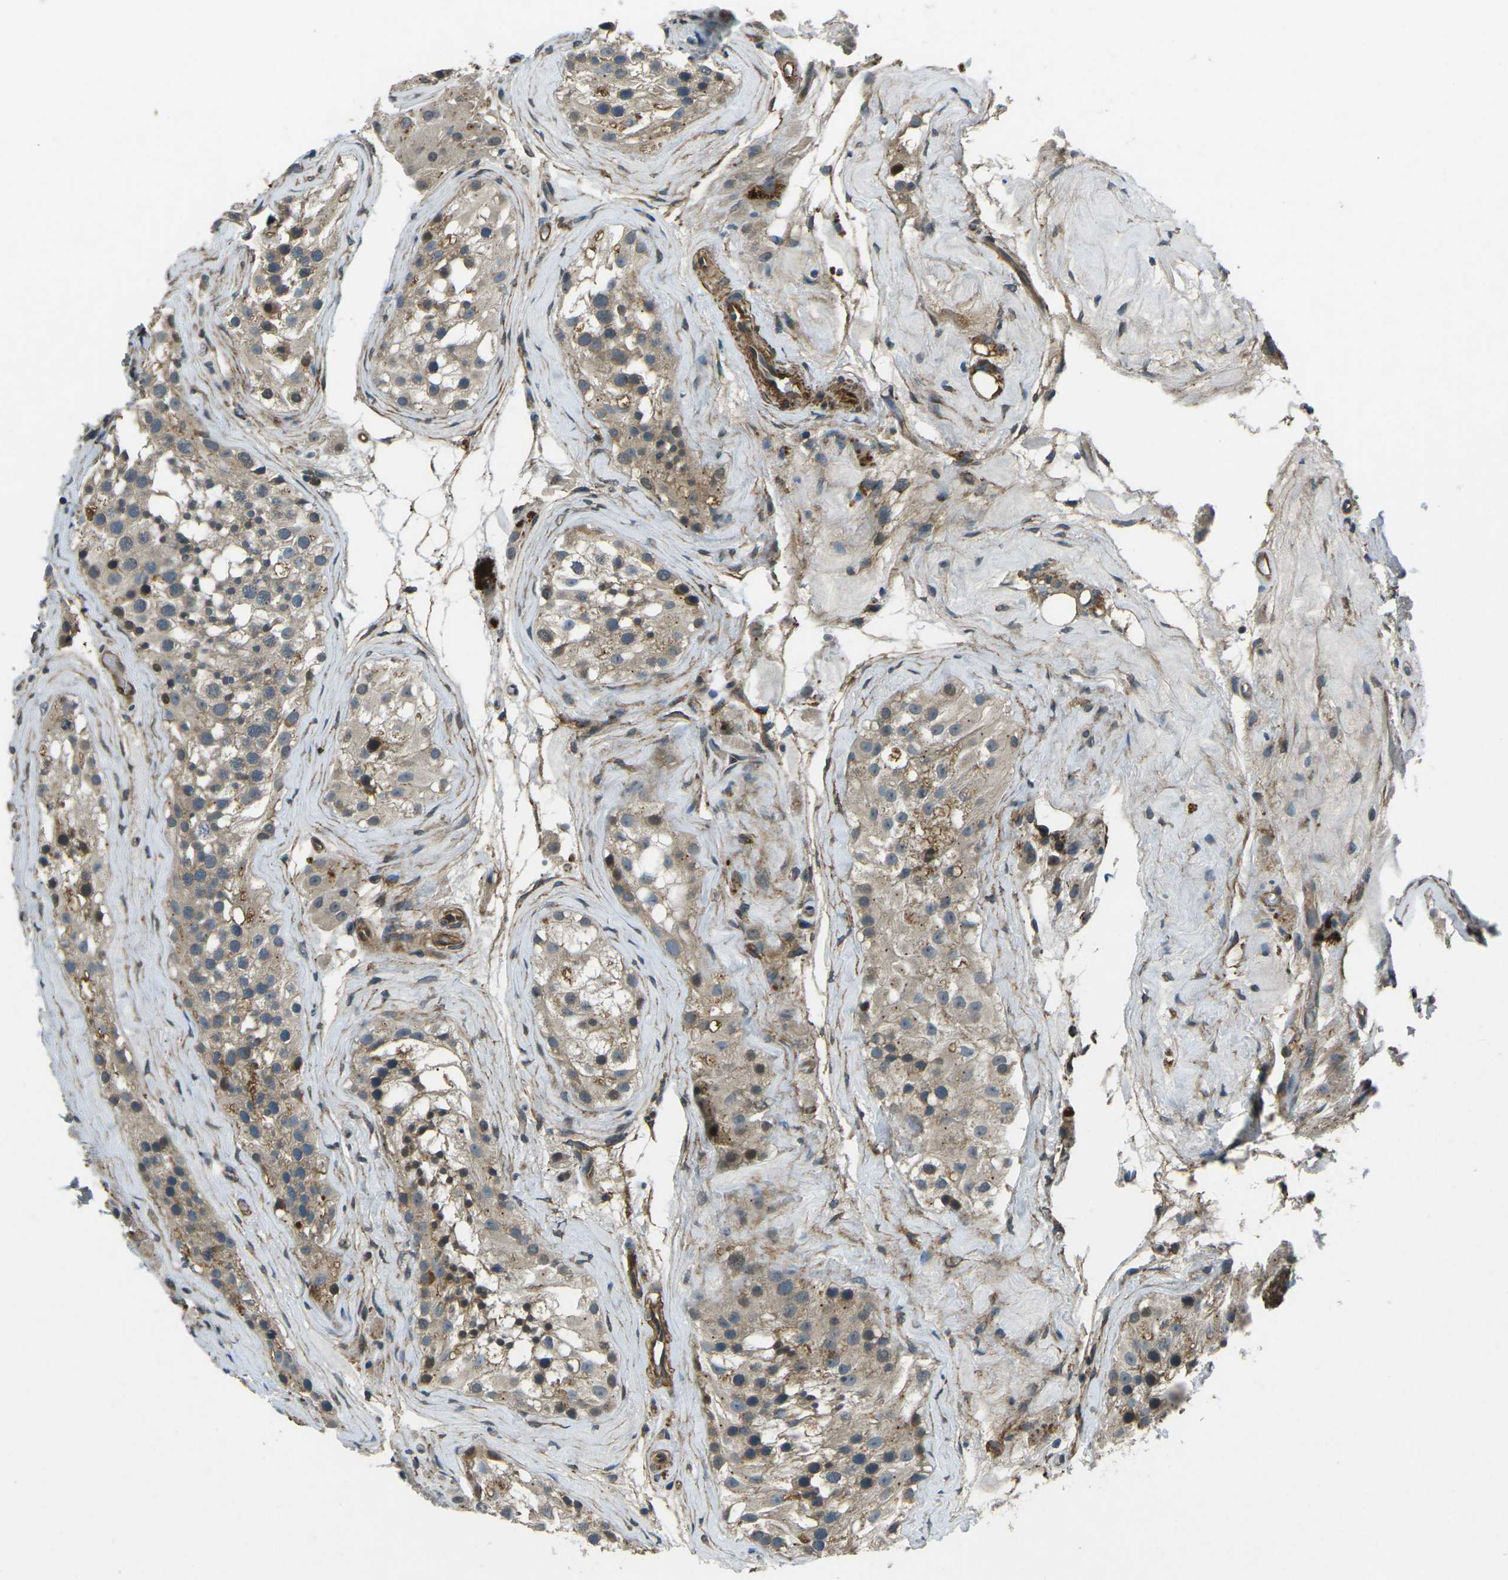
{"staining": {"intensity": "weak", "quantity": ">75%", "location": "cytoplasmic/membranous"}, "tissue": "testis", "cell_type": "Cells in seminiferous ducts", "image_type": "normal", "snomed": [{"axis": "morphology", "description": "Normal tissue, NOS"}, {"axis": "morphology", "description": "Seminoma, NOS"}, {"axis": "topography", "description": "Testis"}], "caption": "The micrograph demonstrates staining of unremarkable testis, revealing weak cytoplasmic/membranous protein expression (brown color) within cells in seminiferous ducts. (Brightfield microscopy of DAB IHC at high magnification).", "gene": "AFAP1", "patient": {"sex": "male", "age": 71}}